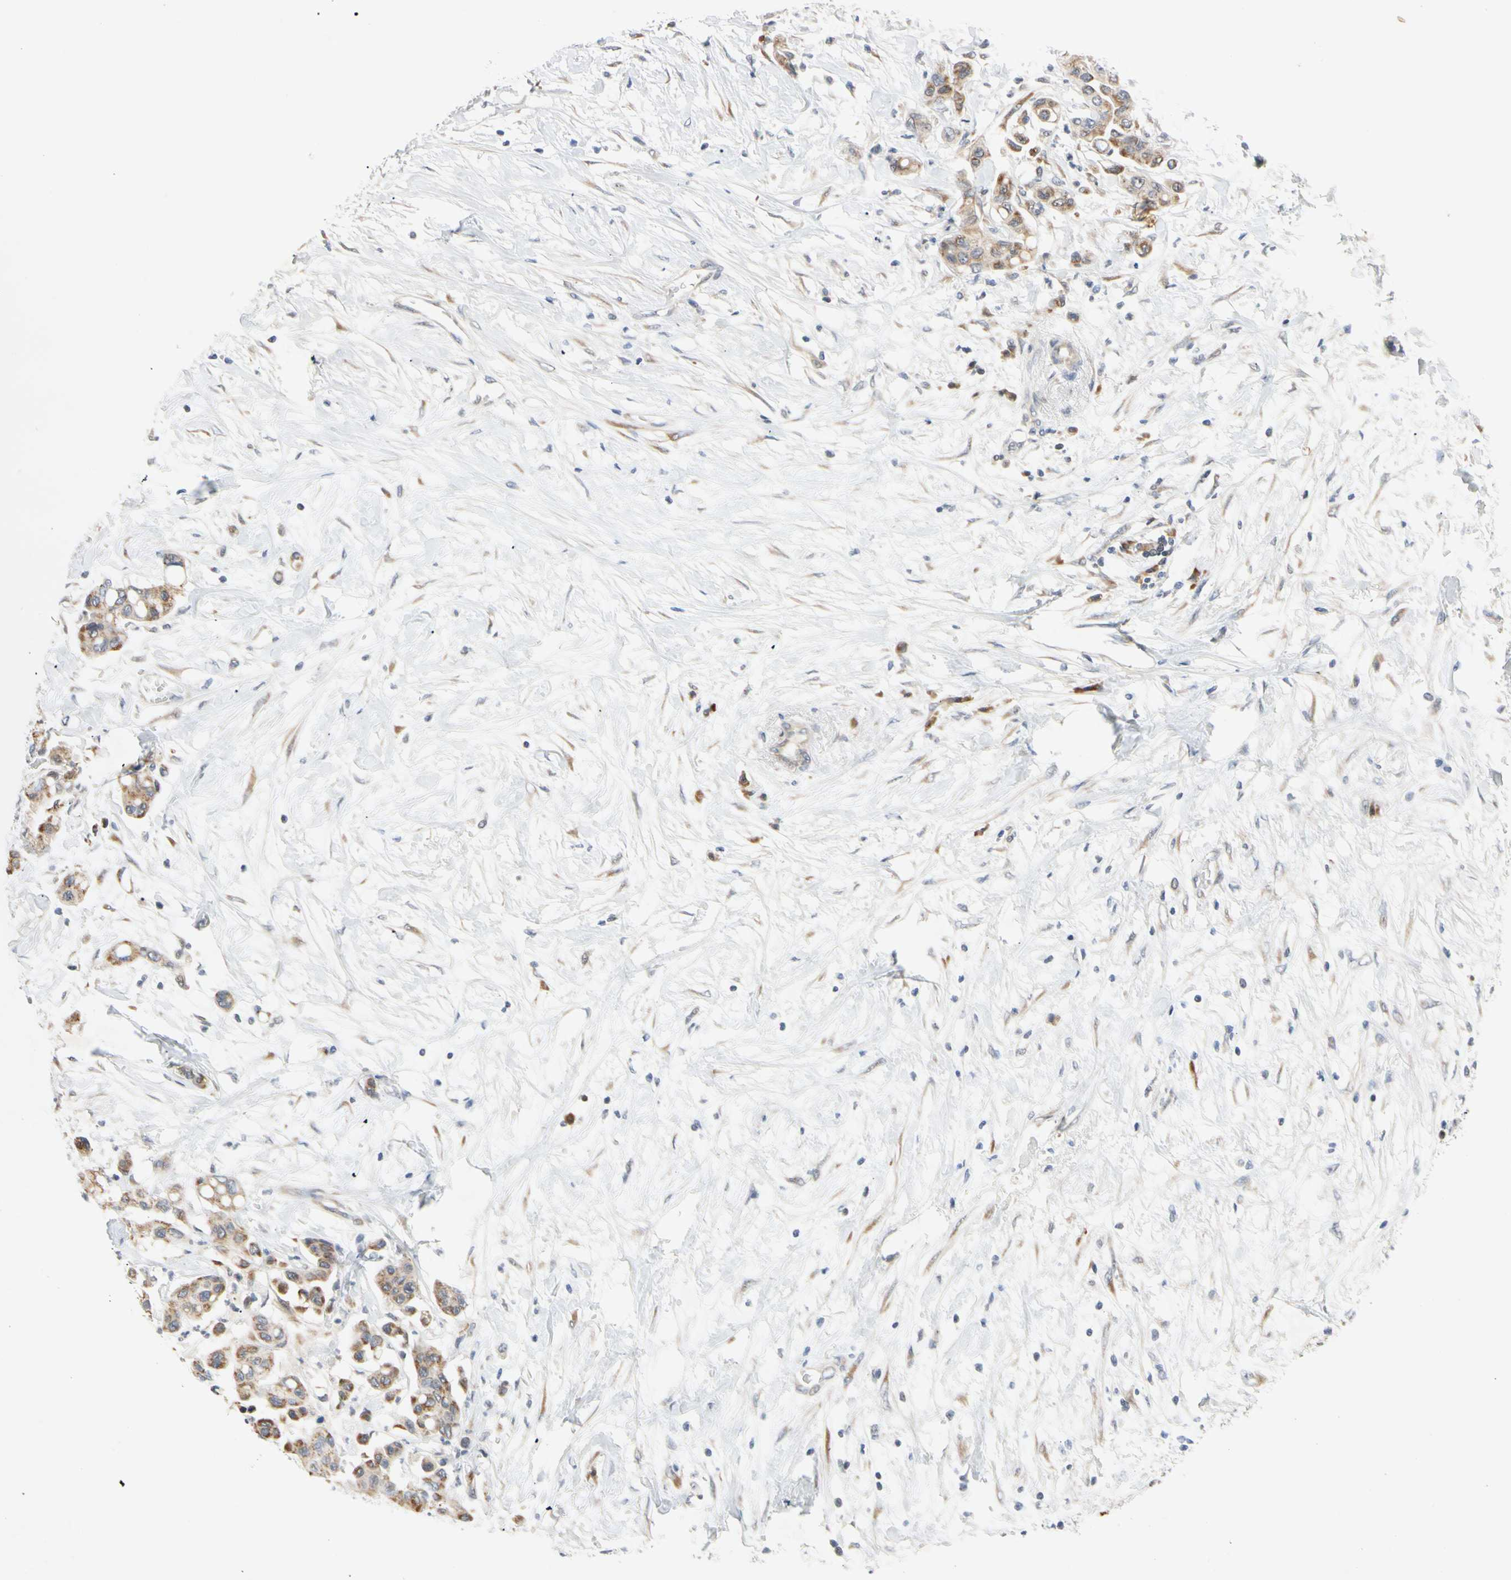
{"staining": {"intensity": "moderate", "quantity": ">75%", "location": "cytoplasmic/membranous"}, "tissue": "colorectal cancer", "cell_type": "Tumor cells", "image_type": "cancer", "snomed": [{"axis": "morphology", "description": "Normal tissue, NOS"}, {"axis": "morphology", "description": "Adenocarcinoma, NOS"}, {"axis": "topography", "description": "Colon"}], "caption": "Immunohistochemical staining of colorectal cancer (adenocarcinoma) shows medium levels of moderate cytoplasmic/membranous protein positivity in approximately >75% of tumor cells. Nuclei are stained in blue.", "gene": "MARK1", "patient": {"sex": "male", "age": 82}}